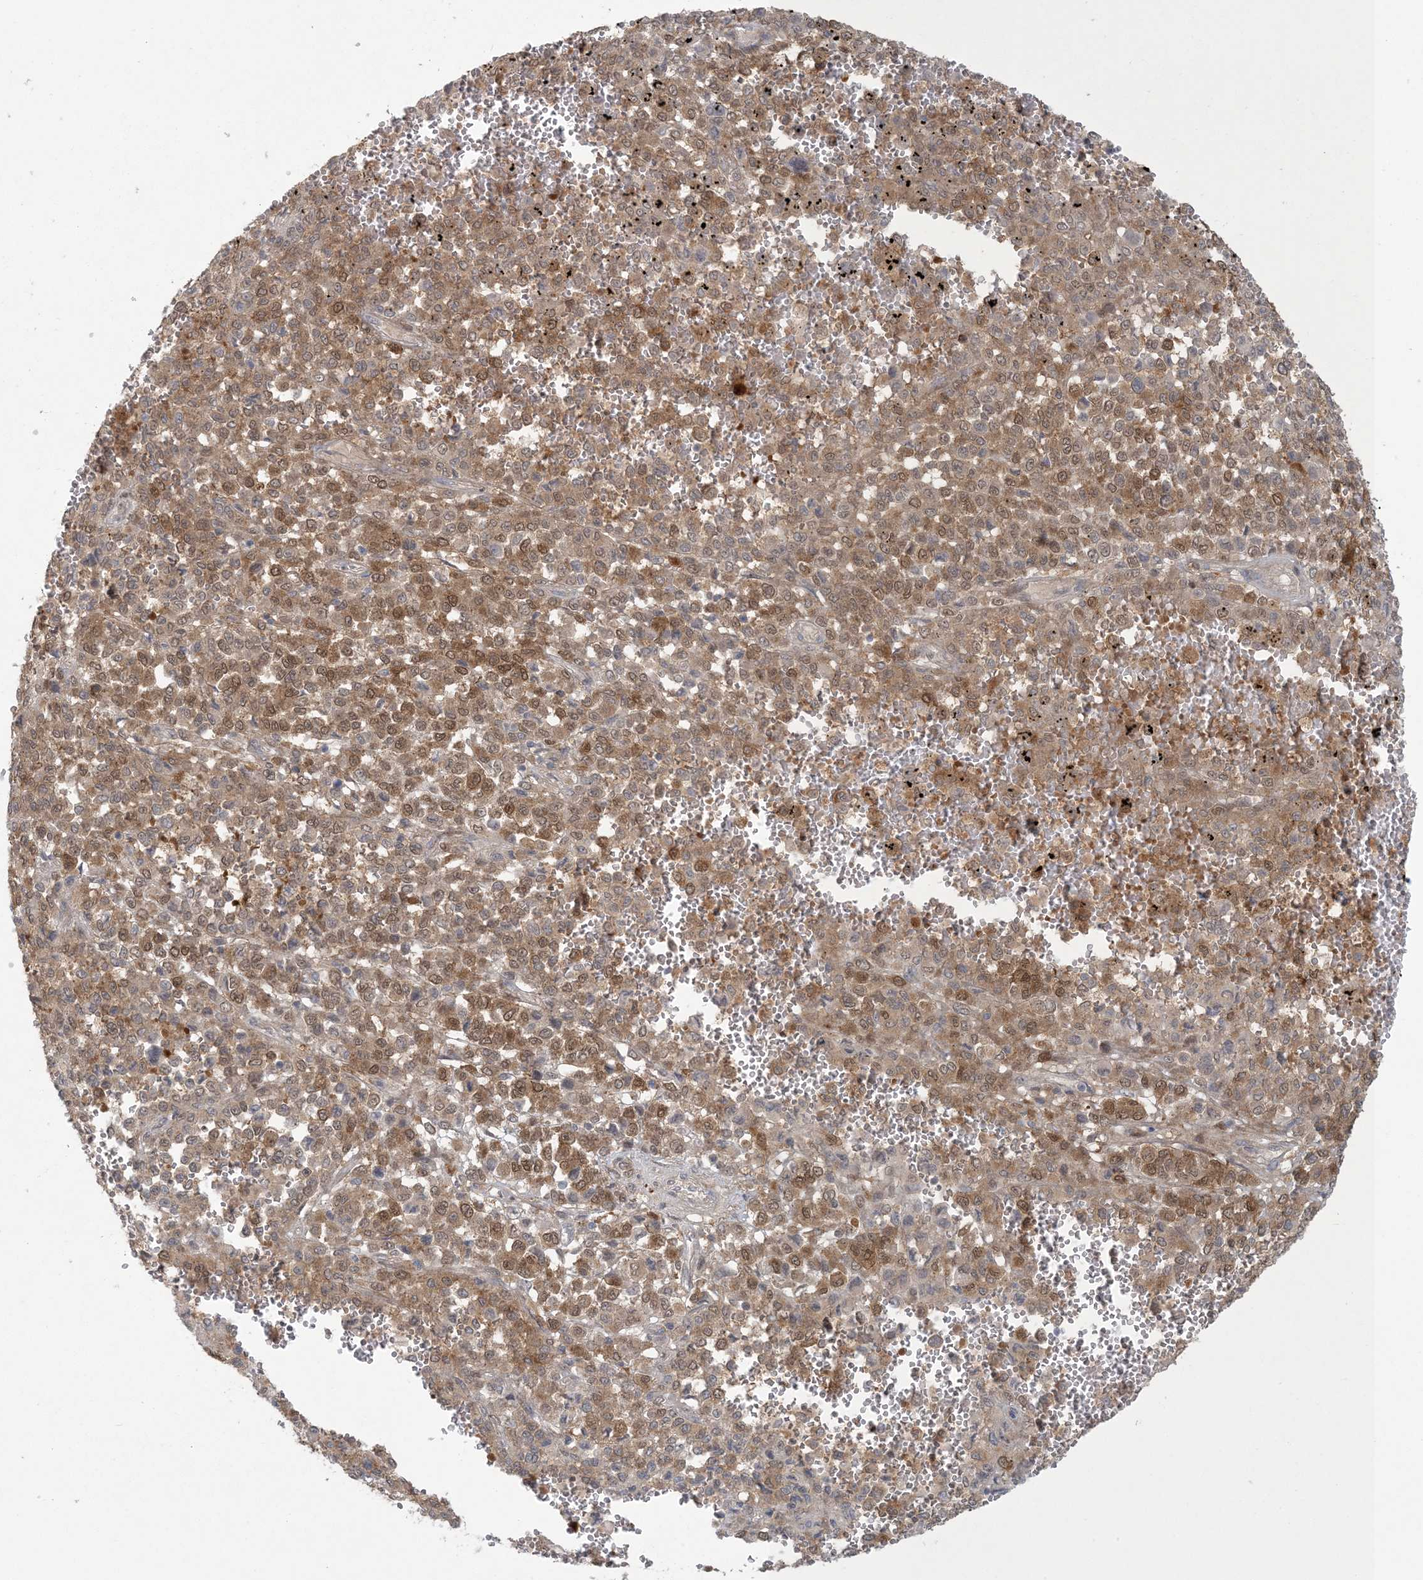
{"staining": {"intensity": "moderate", "quantity": ">75%", "location": "cytoplasmic/membranous,nuclear"}, "tissue": "melanoma", "cell_type": "Tumor cells", "image_type": "cancer", "snomed": [{"axis": "morphology", "description": "Malignant melanoma, Metastatic site"}, {"axis": "topography", "description": "Pancreas"}], "caption": "Immunohistochemical staining of malignant melanoma (metastatic site) reveals medium levels of moderate cytoplasmic/membranous and nuclear positivity in about >75% of tumor cells.", "gene": "NRBP2", "patient": {"sex": "female", "age": 30}}